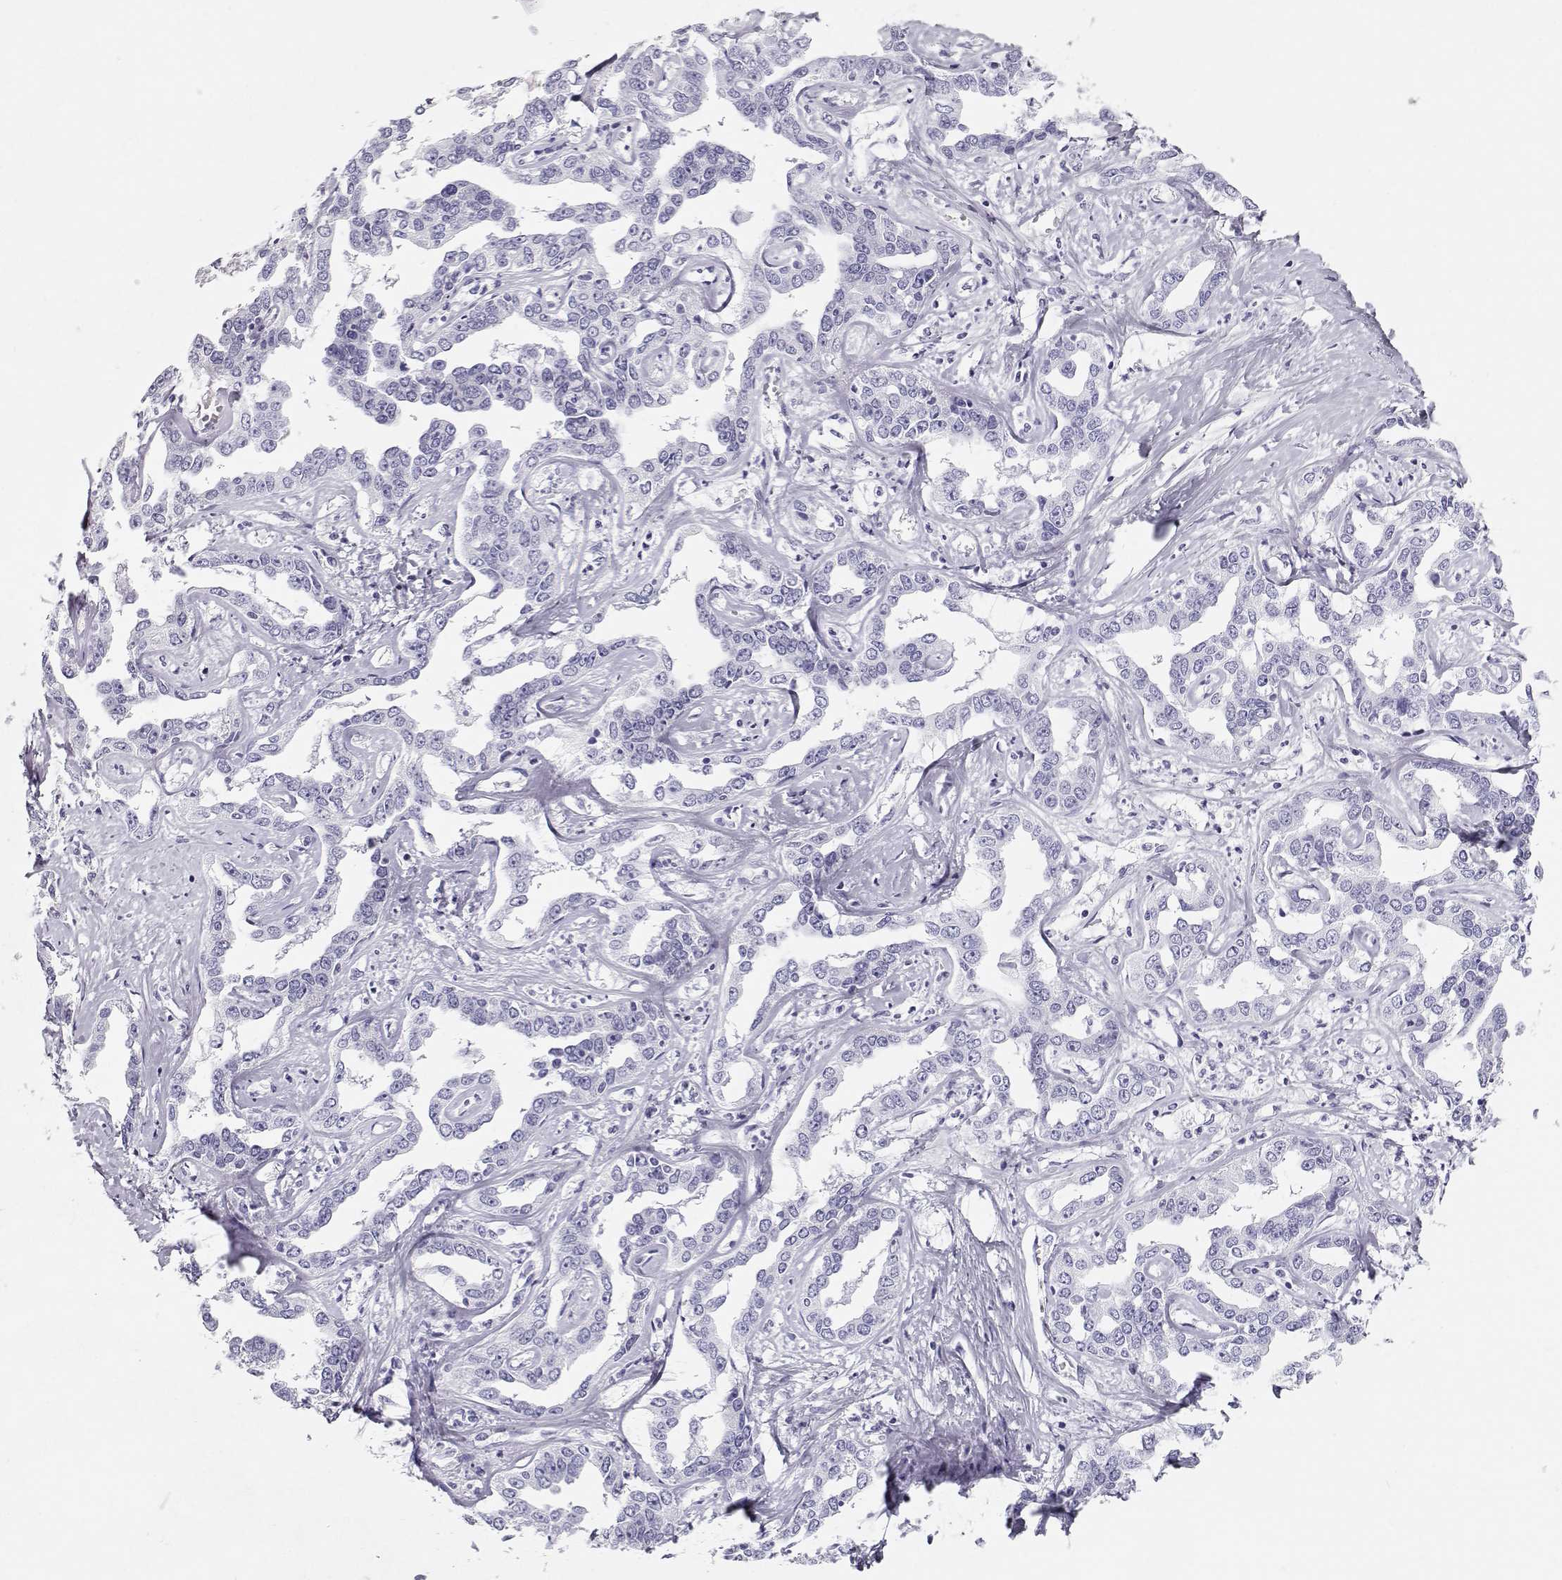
{"staining": {"intensity": "negative", "quantity": "none", "location": "none"}, "tissue": "liver cancer", "cell_type": "Tumor cells", "image_type": "cancer", "snomed": [{"axis": "morphology", "description": "Cholangiocarcinoma"}, {"axis": "topography", "description": "Liver"}], "caption": "Tumor cells show no significant staining in liver cancer (cholangiocarcinoma).", "gene": "MAGEC1", "patient": {"sex": "male", "age": 59}}